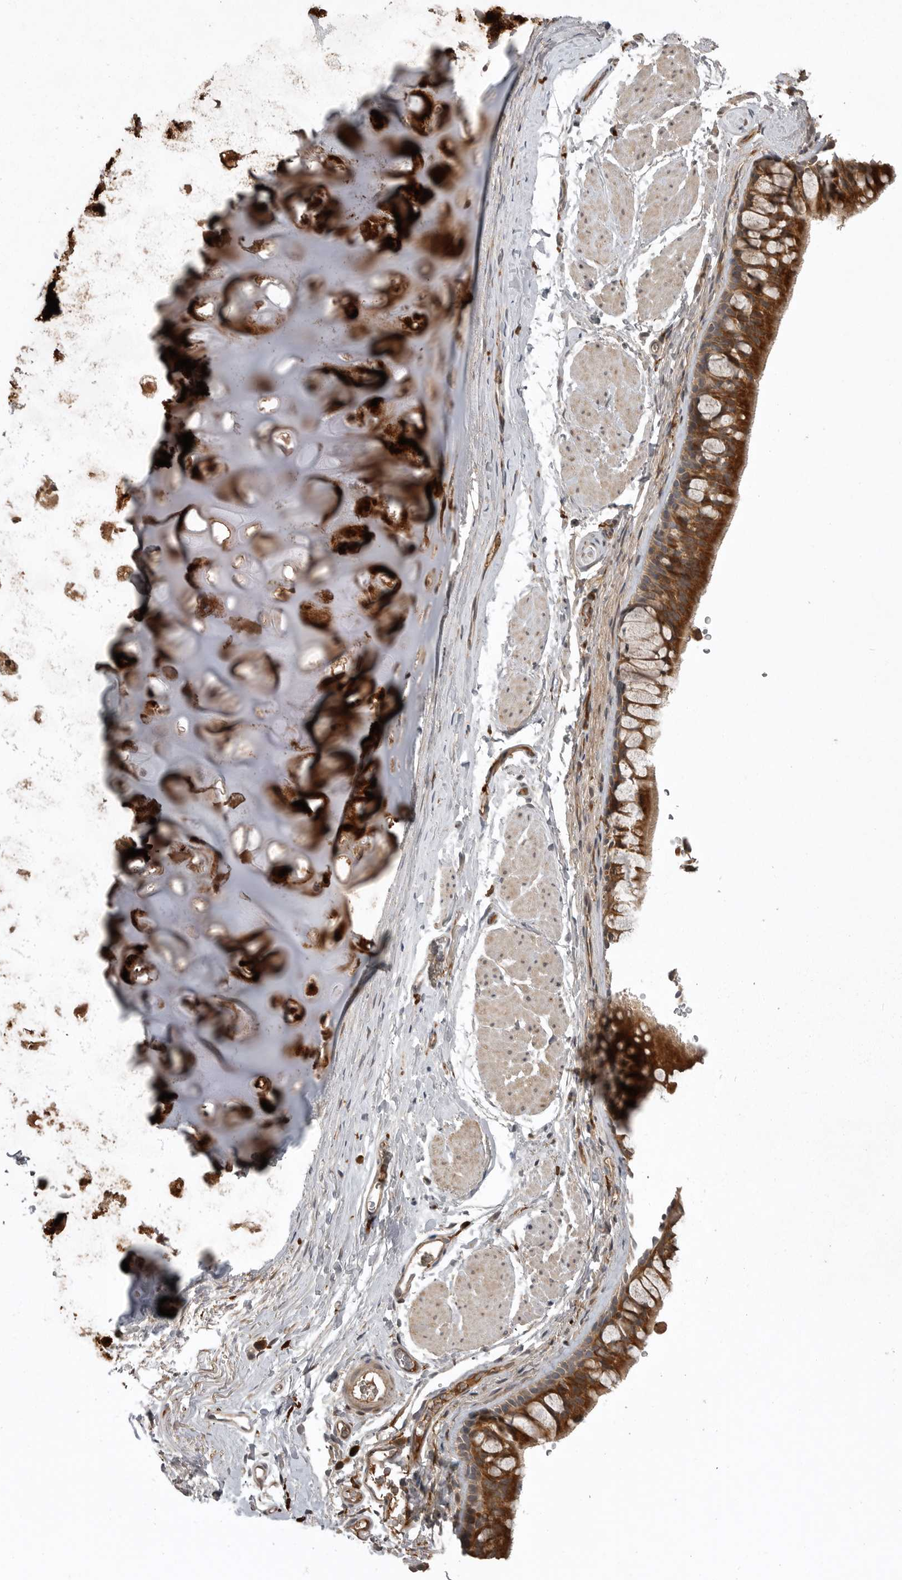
{"staining": {"intensity": "strong", "quantity": "25%-75%", "location": "cytoplasmic/membranous"}, "tissue": "bronchus", "cell_type": "Respiratory epithelial cells", "image_type": "normal", "snomed": [{"axis": "morphology", "description": "Normal tissue, NOS"}, {"axis": "topography", "description": "Cartilage tissue"}, {"axis": "topography", "description": "Bronchus"}], "caption": "A high amount of strong cytoplasmic/membranous staining is appreciated in approximately 25%-75% of respiratory epithelial cells in normal bronchus.", "gene": "GPR31", "patient": {"sex": "female", "age": 53}}